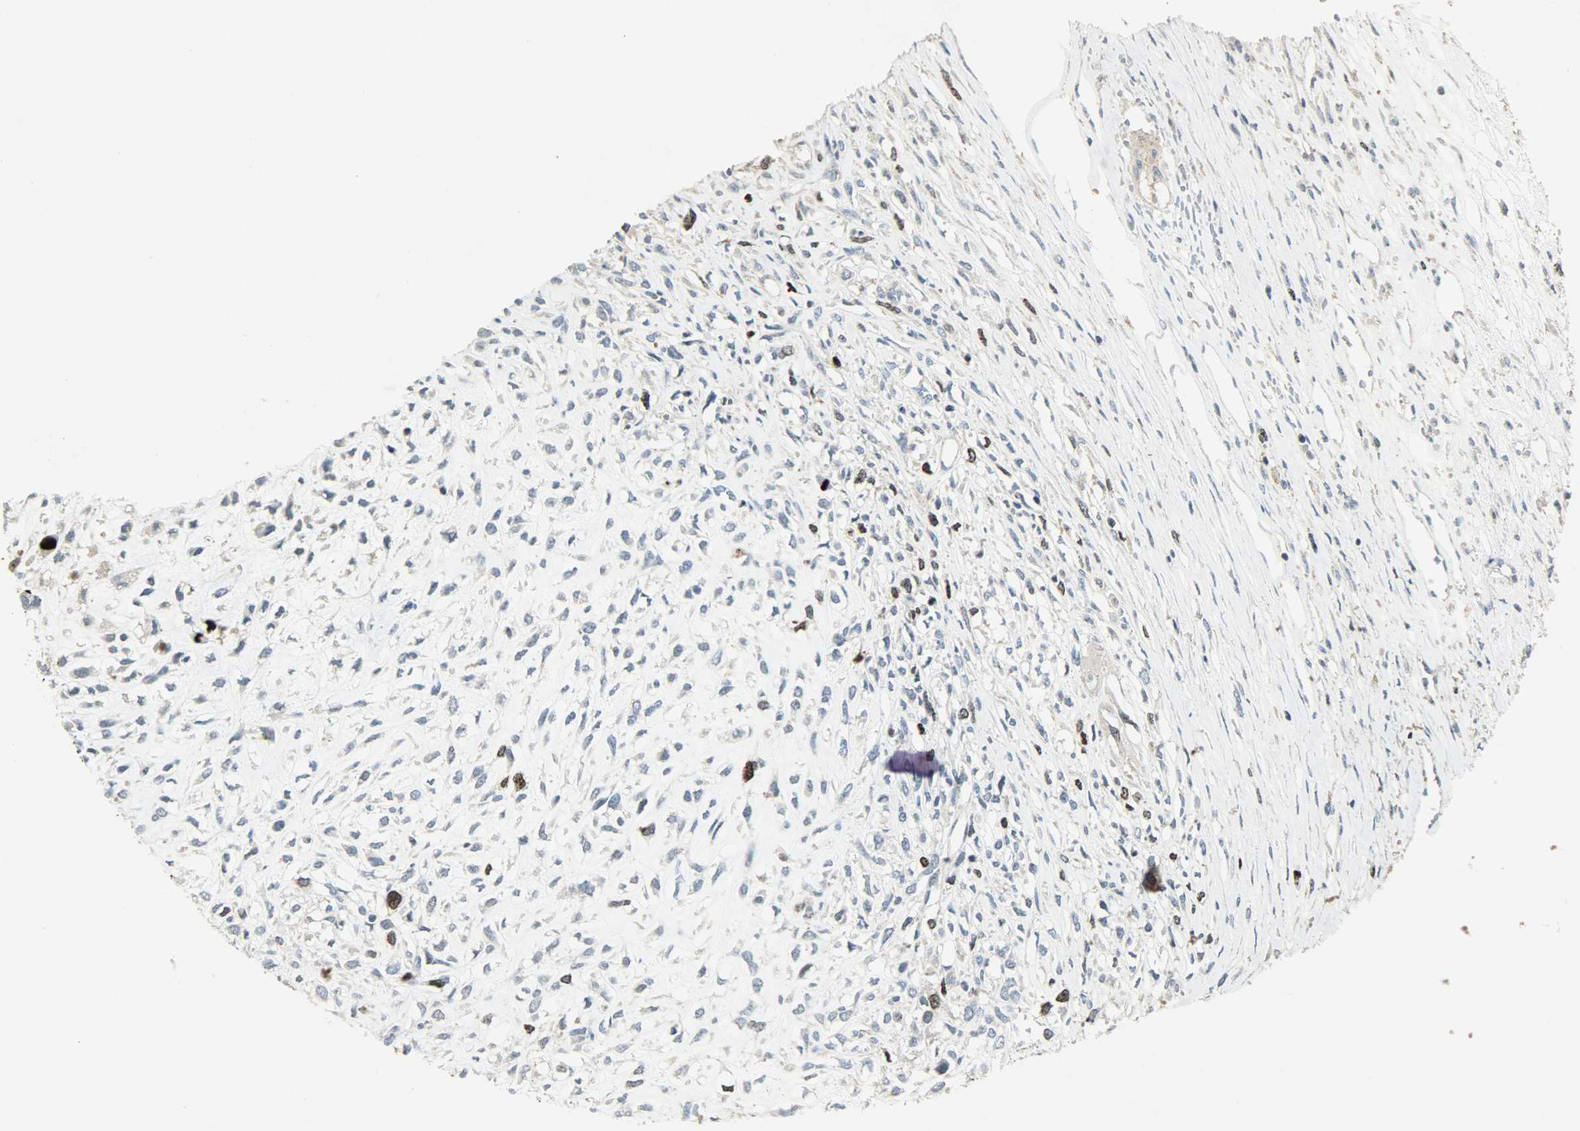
{"staining": {"intensity": "moderate", "quantity": "25%-75%", "location": "nuclear"}, "tissue": "head and neck cancer", "cell_type": "Tumor cells", "image_type": "cancer", "snomed": [{"axis": "morphology", "description": "Necrosis, NOS"}, {"axis": "morphology", "description": "Neoplasm, malignant, NOS"}, {"axis": "topography", "description": "Salivary gland"}, {"axis": "topography", "description": "Head-Neck"}], "caption": "Tumor cells show medium levels of moderate nuclear staining in approximately 25%-75% of cells in human head and neck neoplasm (malignant).", "gene": "AURKB", "patient": {"sex": "male", "age": 43}}